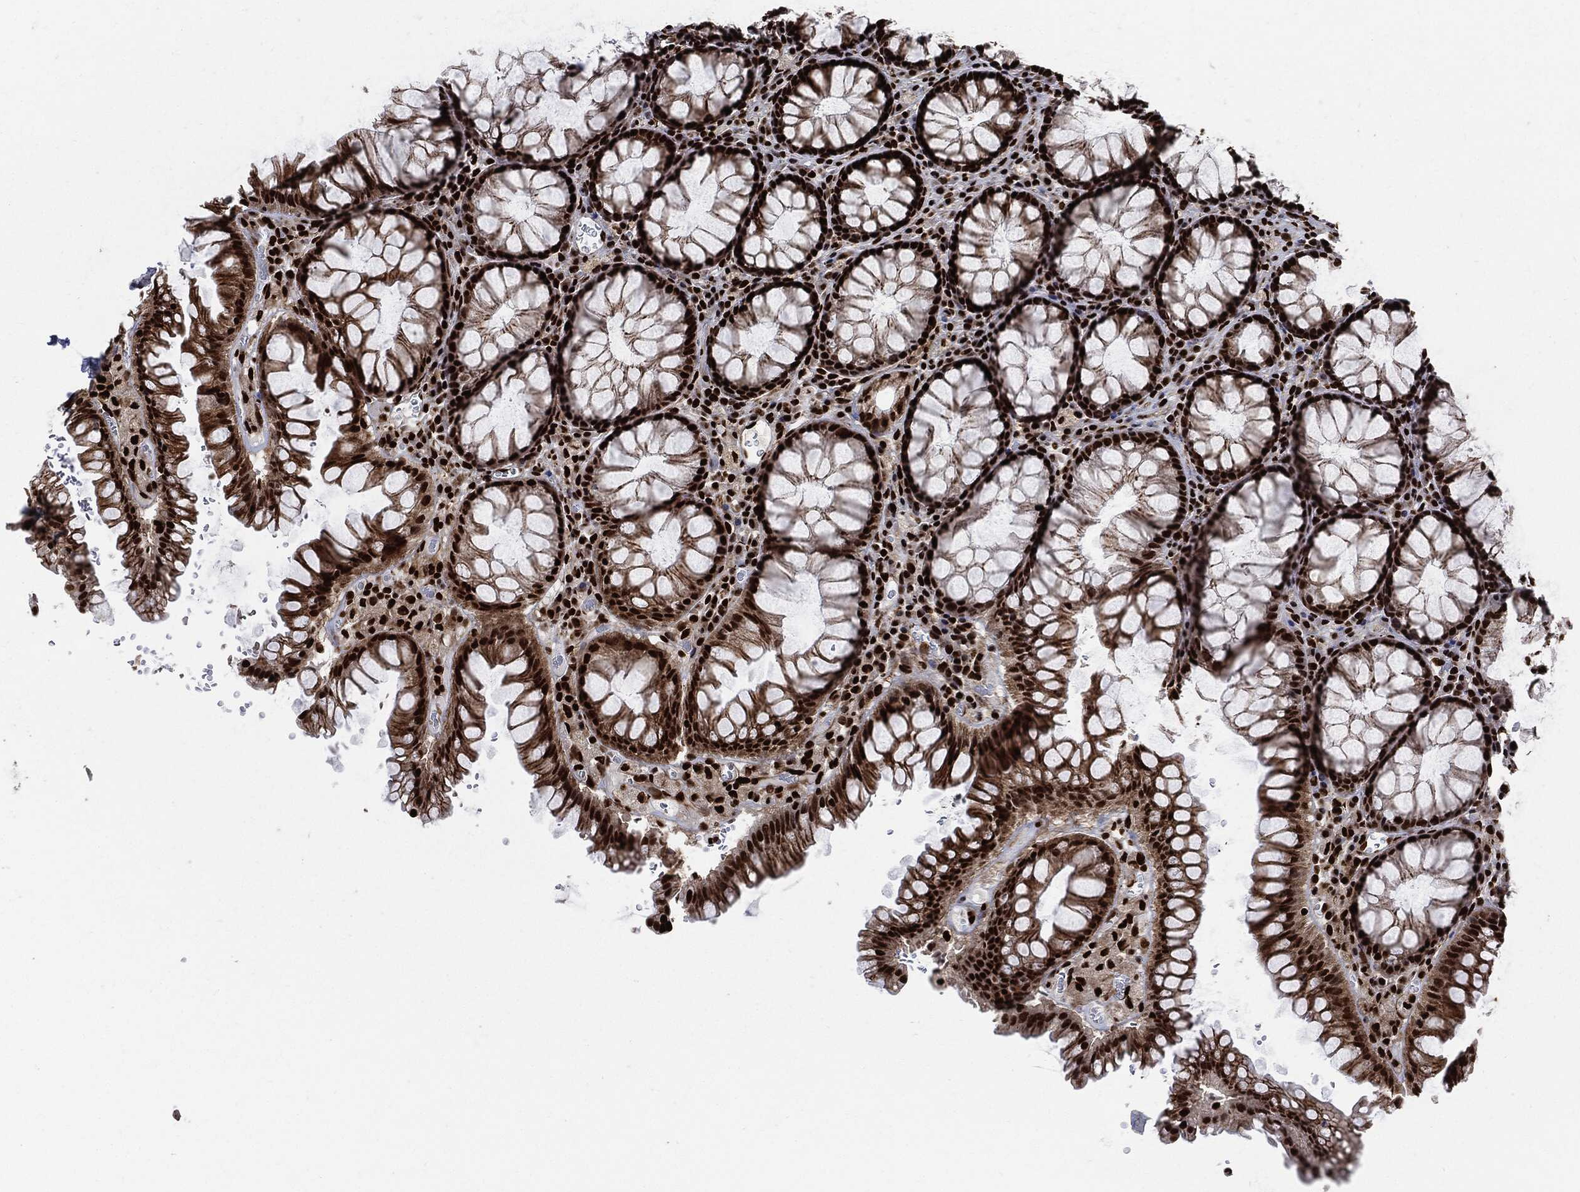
{"staining": {"intensity": "strong", "quantity": ">75%", "location": "nuclear"}, "tissue": "rectum", "cell_type": "Glandular cells", "image_type": "normal", "snomed": [{"axis": "morphology", "description": "Normal tissue, NOS"}, {"axis": "topography", "description": "Rectum"}], "caption": "Glandular cells reveal high levels of strong nuclear staining in approximately >75% of cells in benign rectum. (DAB (3,3'-diaminobenzidine) = brown stain, brightfield microscopy at high magnification).", "gene": "RECQL", "patient": {"sex": "female", "age": 68}}